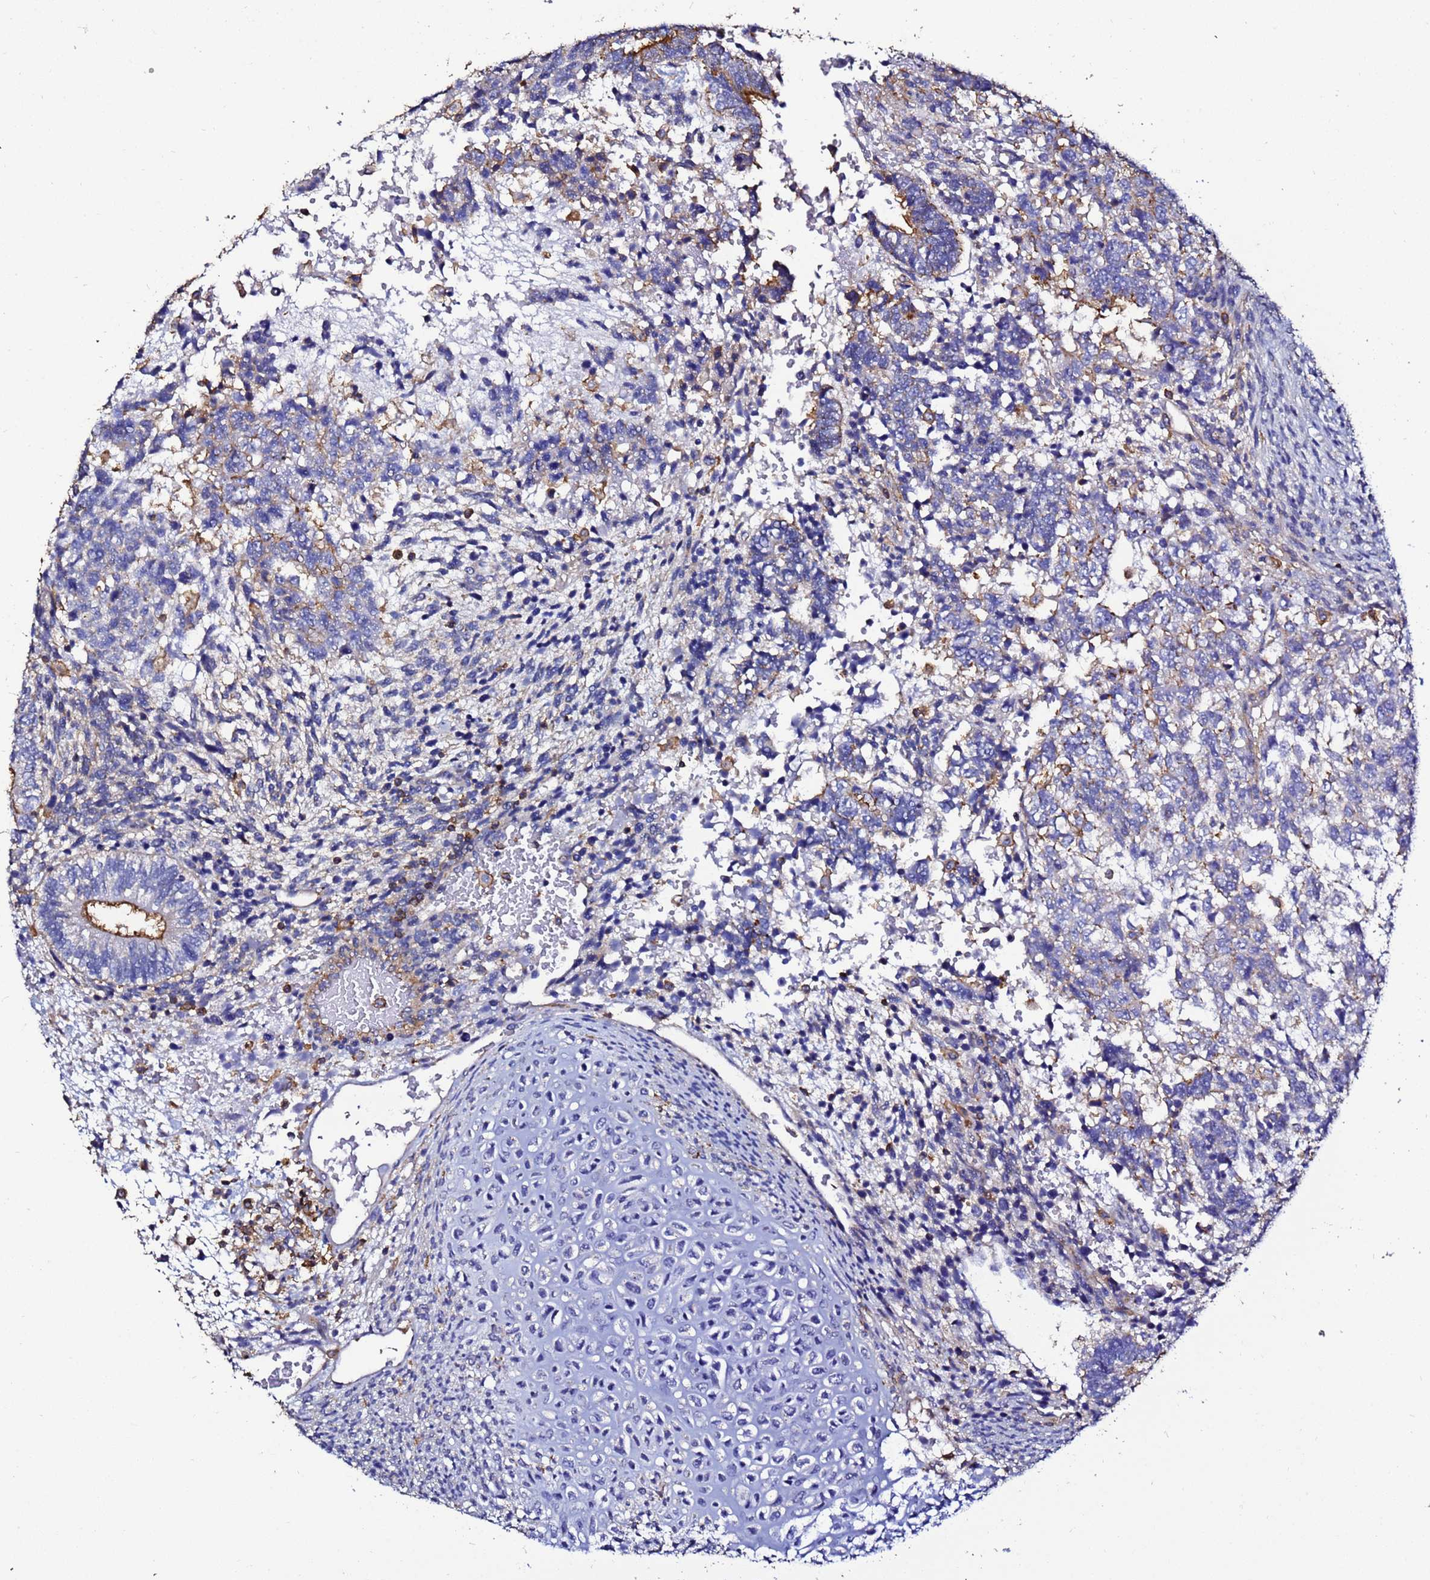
{"staining": {"intensity": "negative", "quantity": "none", "location": "none"}, "tissue": "testis cancer", "cell_type": "Tumor cells", "image_type": "cancer", "snomed": [{"axis": "morphology", "description": "Carcinoma, Embryonal, NOS"}, {"axis": "topography", "description": "Testis"}], "caption": "Protein analysis of embryonal carcinoma (testis) displays no significant staining in tumor cells. (DAB (3,3'-diaminobenzidine) IHC, high magnification).", "gene": "ACTB", "patient": {"sex": "male", "age": 23}}